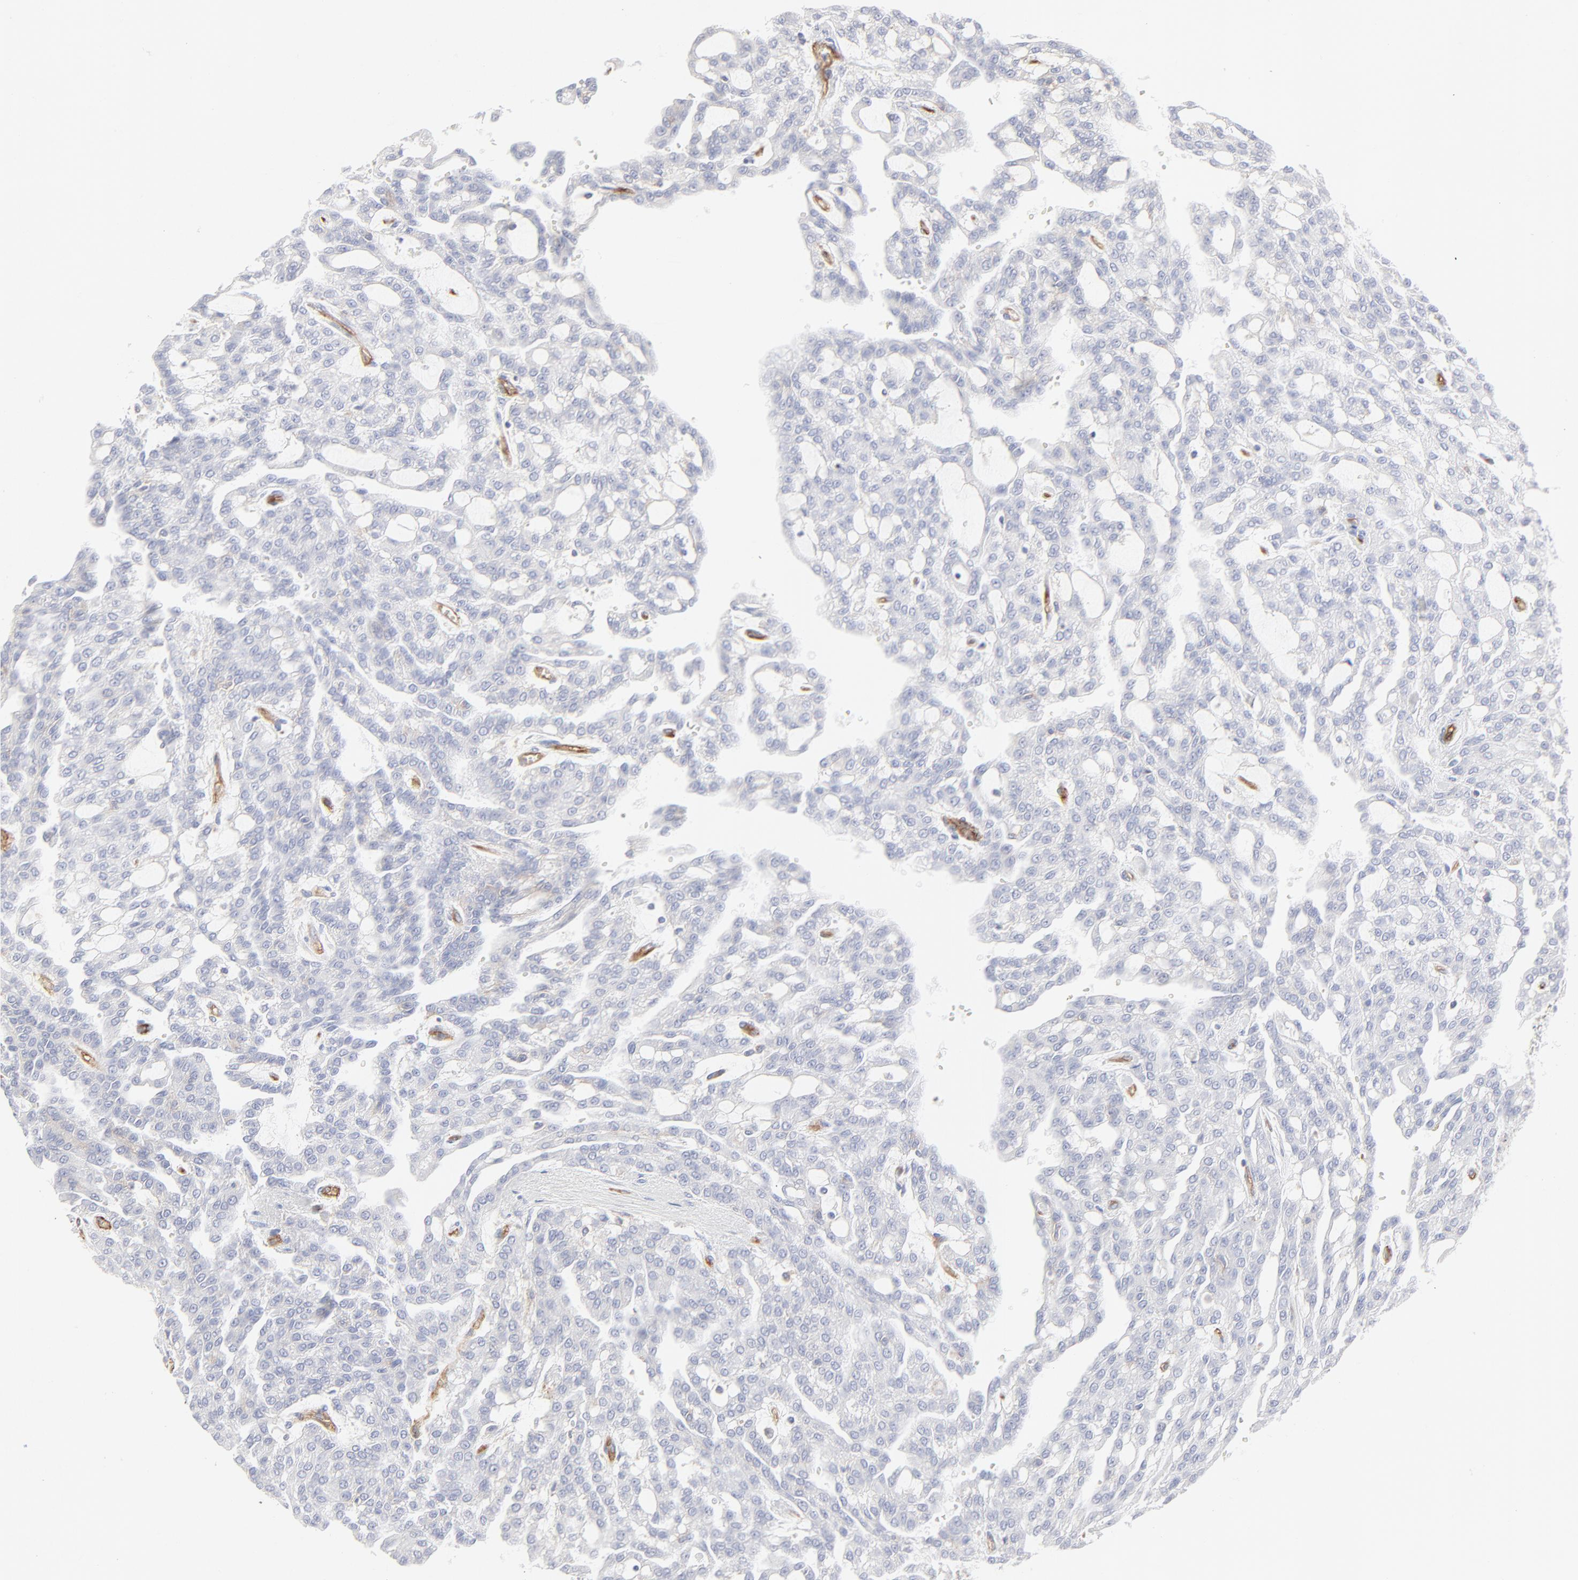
{"staining": {"intensity": "negative", "quantity": "none", "location": "none"}, "tissue": "renal cancer", "cell_type": "Tumor cells", "image_type": "cancer", "snomed": [{"axis": "morphology", "description": "Adenocarcinoma, NOS"}, {"axis": "topography", "description": "Kidney"}], "caption": "Immunohistochemistry (IHC) of human renal adenocarcinoma demonstrates no expression in tumor cells. The staining was performed using DAB to visualize the protein expression in brown, while the nuclei were stained in blue with hematoxylin (Magnification: 20x).", "gene": "ITGA5", "patient": {"sex": "male", "age": 63}}